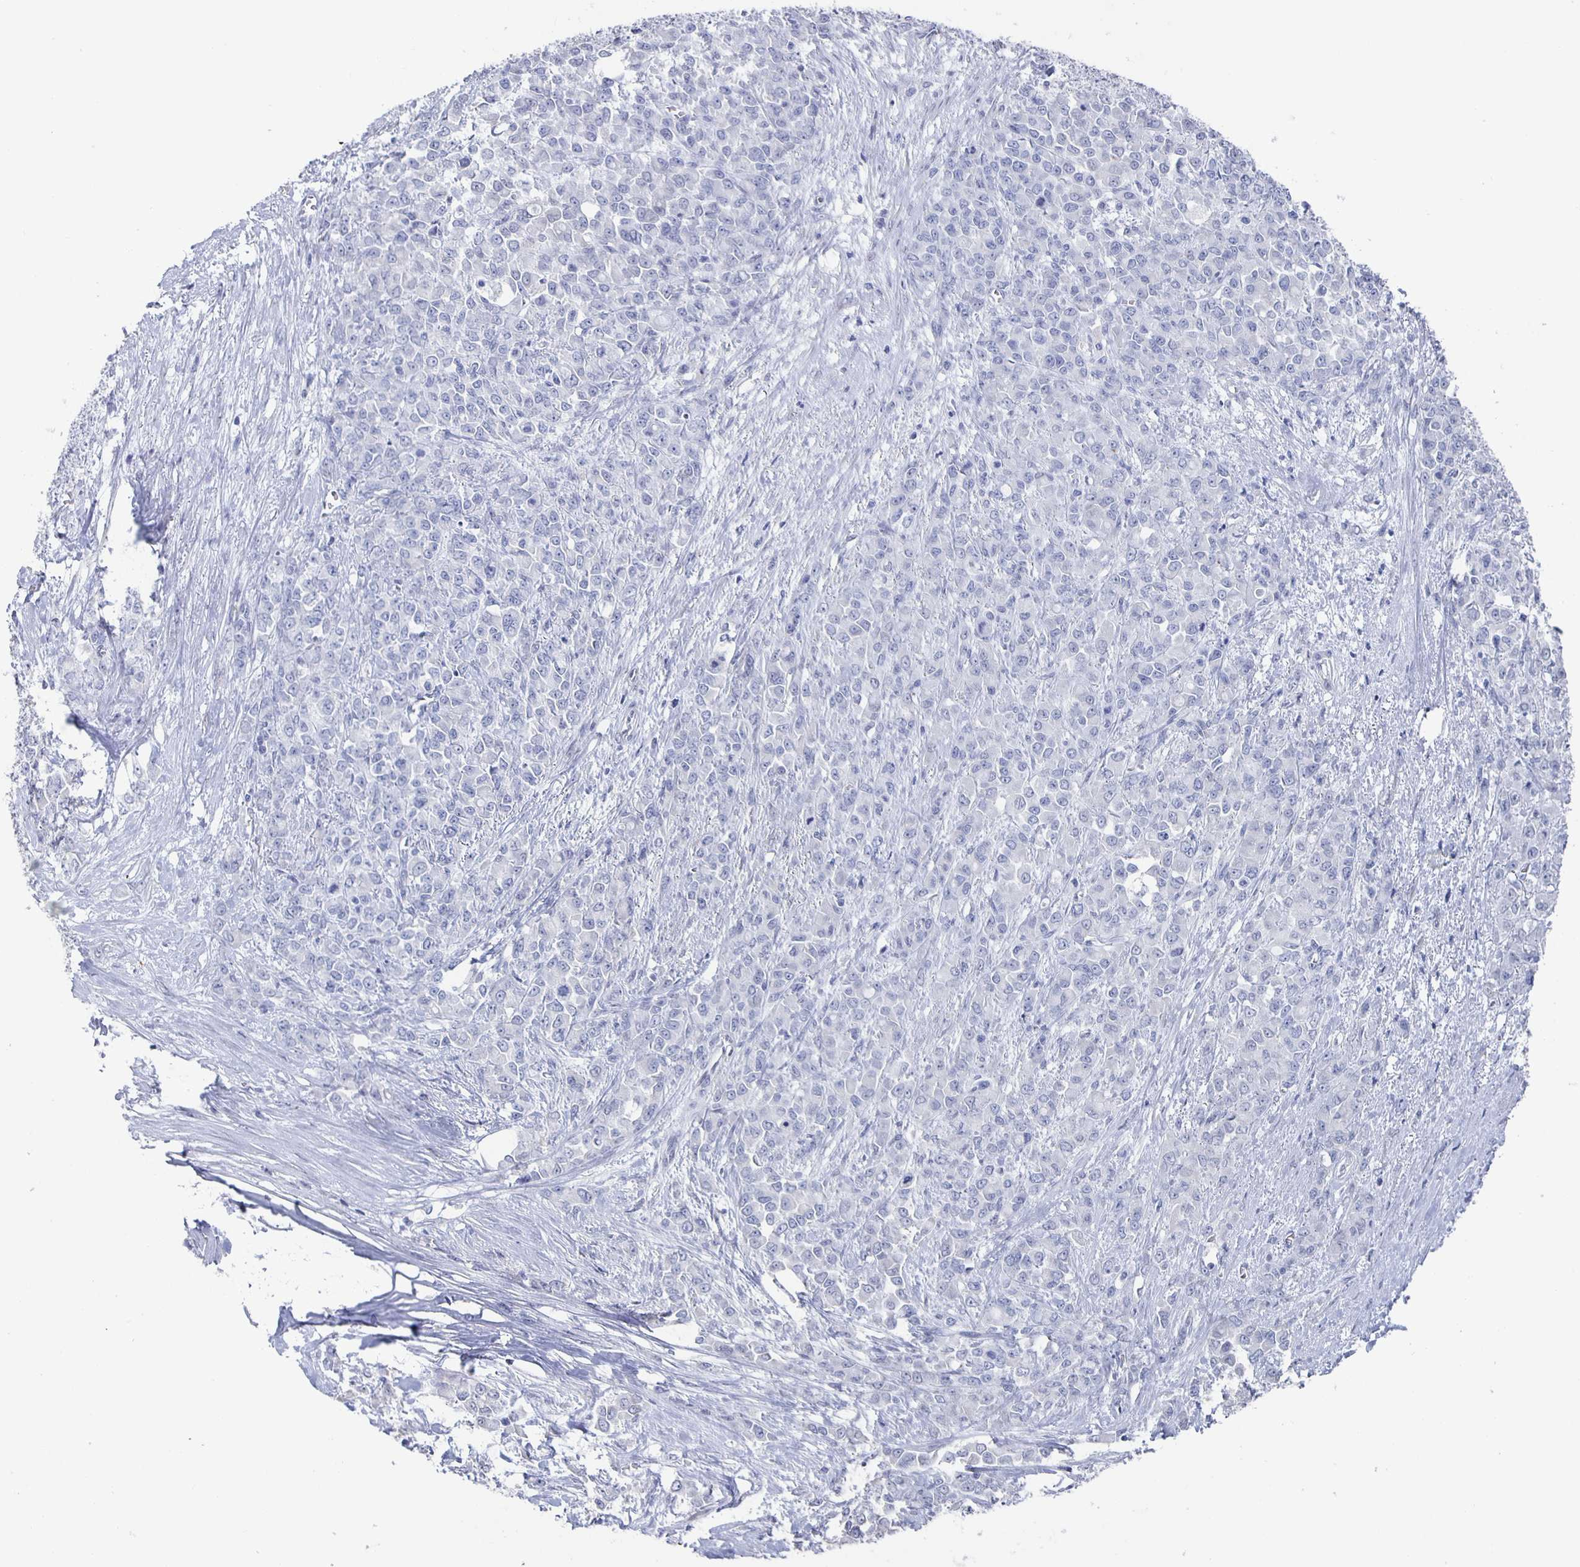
{"staining": {"intensity": "negative", "quantity": "none", "location": "none"}, "tissue": "stomach cancer", "cell_type": "Tumor cells", "image_type": "cancer", "snomed": [{"axis": "morphology", "description": "Adenocarcinoma, NOS"}, {"axis": "topography", "description": "Stomach"}], "caption": "Immunohistochemistry (IHC) photomicrograph of stomach cancer stained for a protein (brown), which displays no expression in tumor cells.", "gene": "CCDC17", "patient": {"sex": "female", "age": 76}}